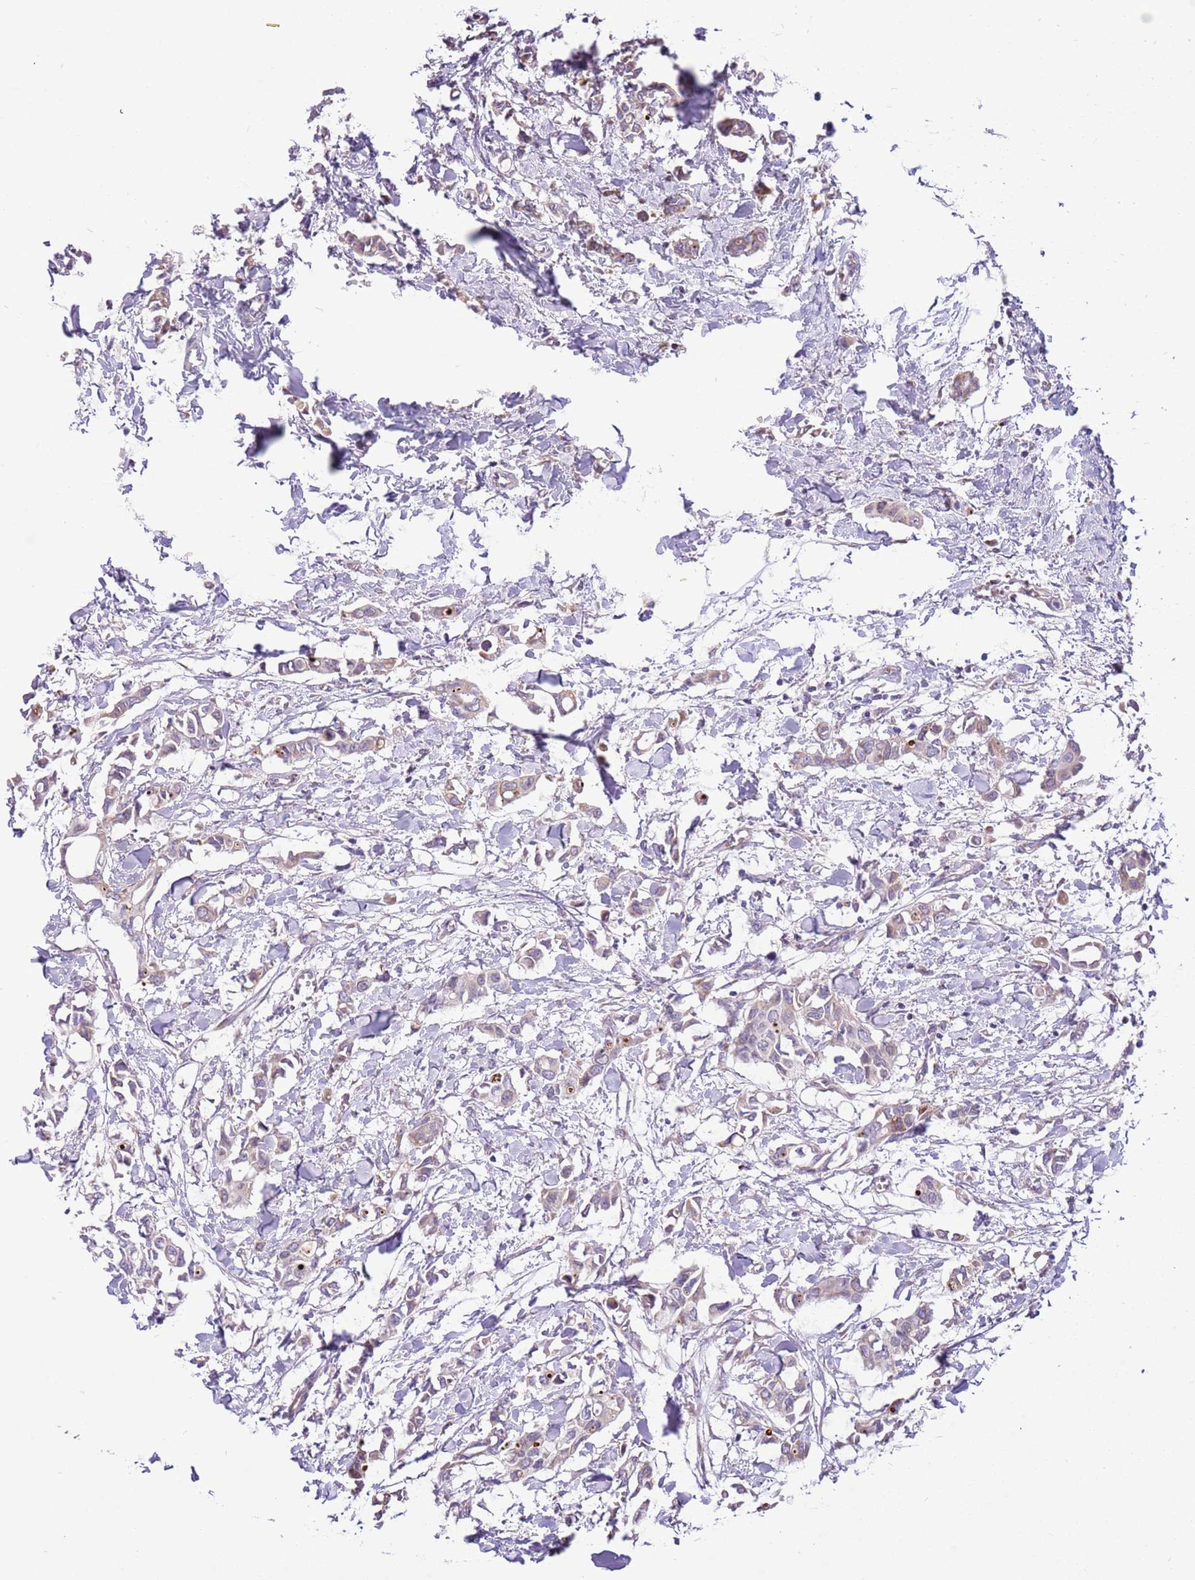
{"staining": {"intensity": "weak", "quantity": "<25%", "location": "cytoplasmic/membranous"}, "tissue": "breast cancer", "cell_type": "Tumor cells", "image_type": "cancer", "snomed": [{"axis": "morphology", "description": "Duct carcinoma"}, {"axis": "topography", "description": "Breast"}], "caption": "Breast cancer was stained to show a protein in brown. There is no significant positivity in tumor cells. The staining was performed using DAB (3,3'-diaminobenzidine) to visualize the protein expression in brown, while the nuclei were stained in blue with hematoxylin (Magnification: 20x).", "gene": "COX17", "patient": {"sex": "female", "age": 41}}